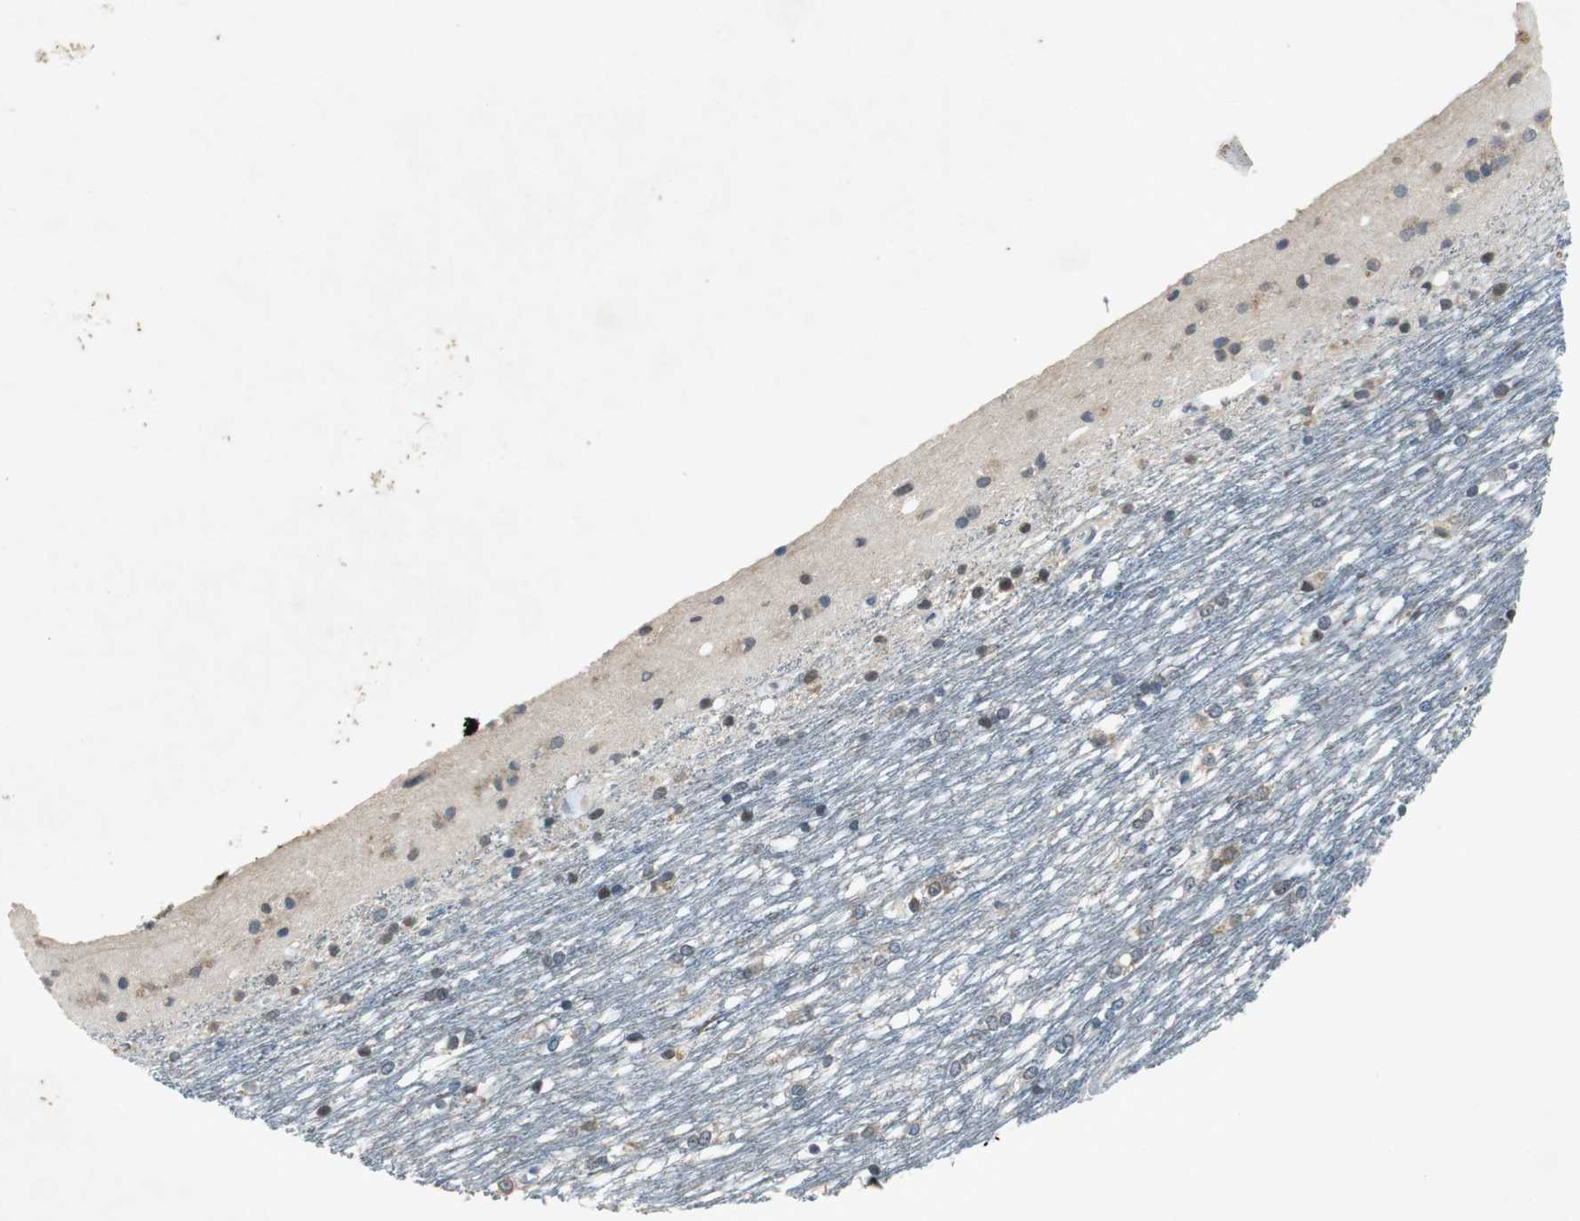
{"staining": {"intensity": "weak", "quantity": "<25%", "location": "cytoplasmic/membranous"}, "tissue": "caudate", "cell_type": "Glial cells", "image_type": "normal", "snomed": [{"axis": "morphology", "description": "Normal tissue, NOS"}, {"axis": "topography", "description": "Lateral ventricle wall"}], "caption": "This photomicrograph is of unremarkable caudate stained with IHC to label a protein in brown with the nuclei are counter-stained blue. There is no staining in glial cells.", "gene": "GLCCI1", "patient": {"sex": "female", "age": 19}}